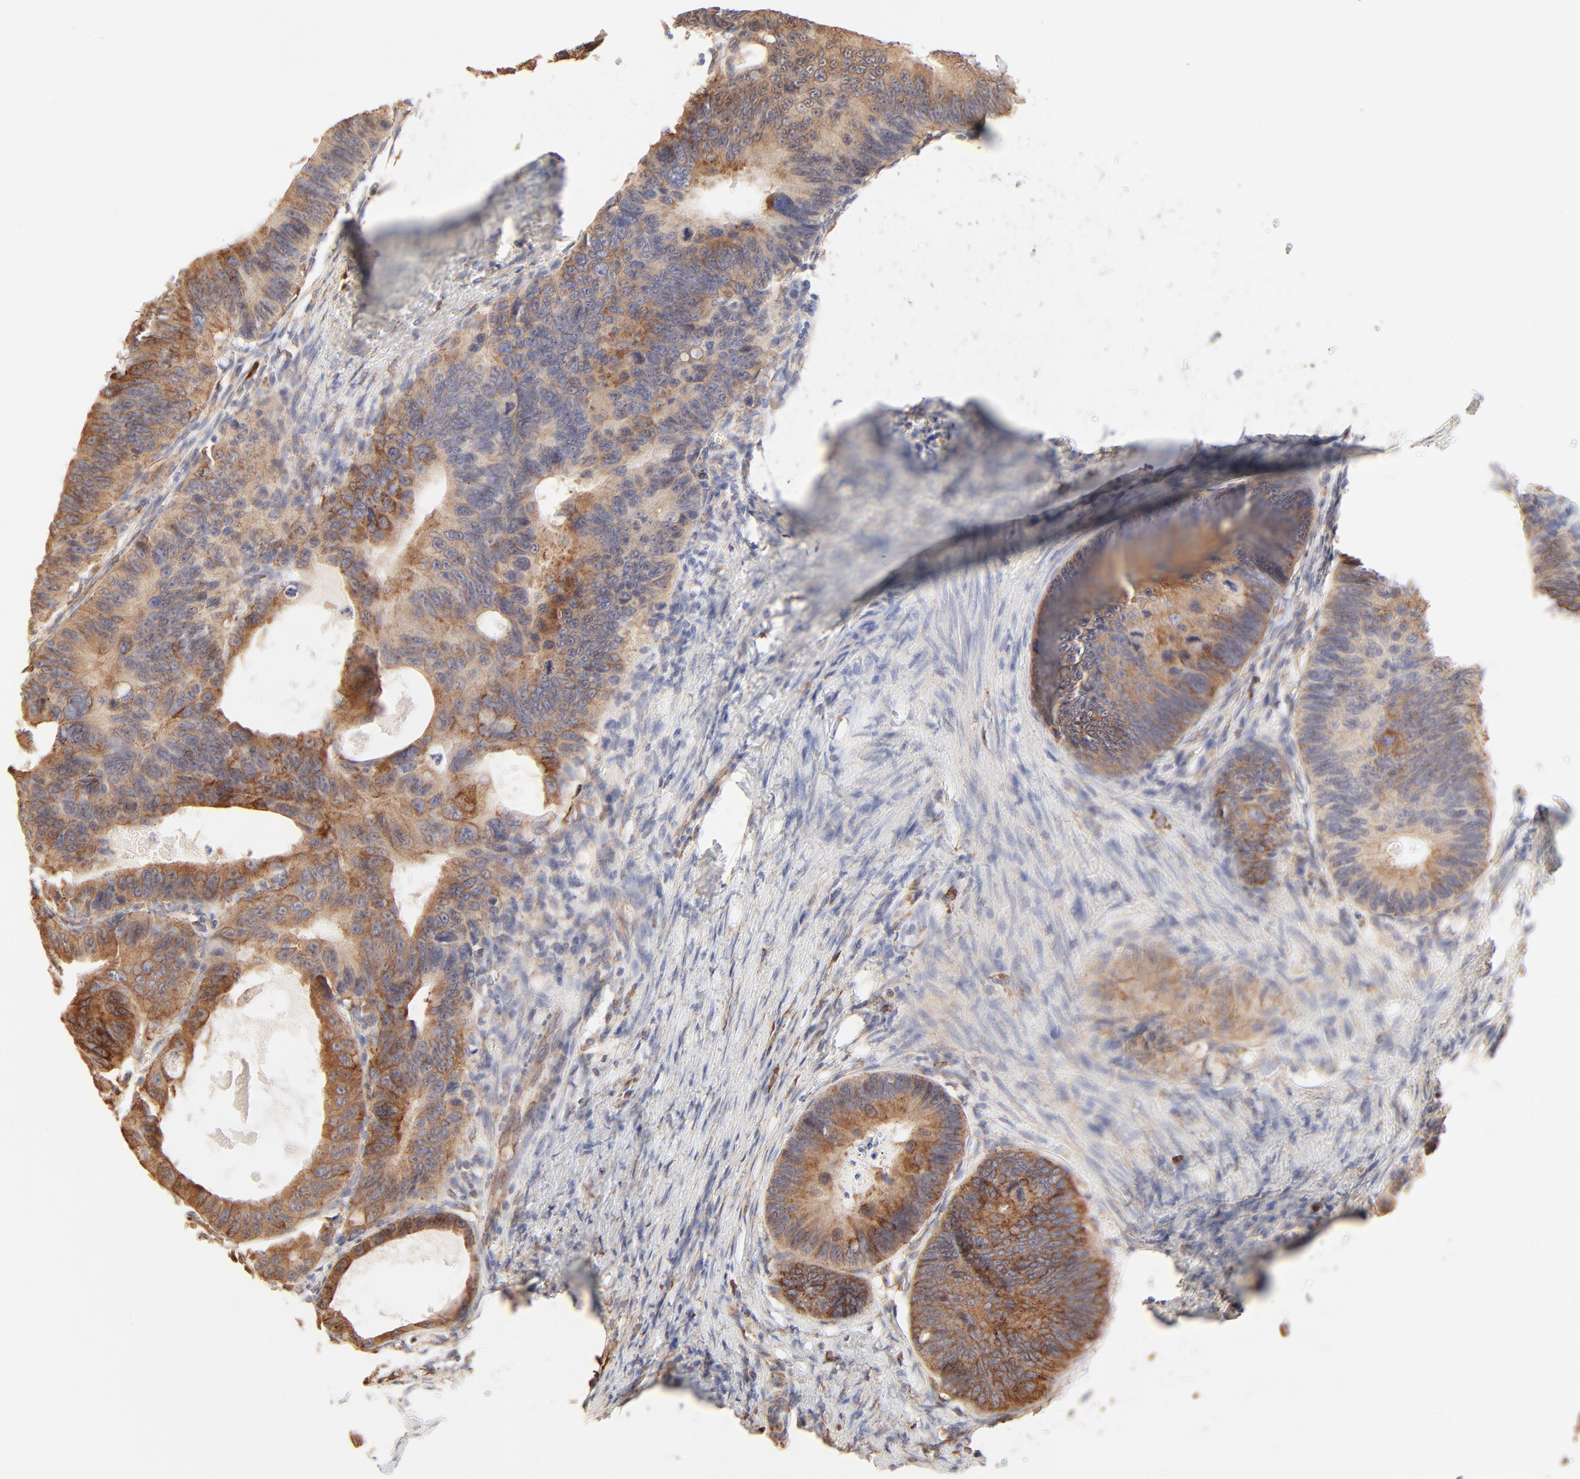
{"staining": {"intensity": "moderate", "quantity": ">75%", "location": "cytoplasmic/membranous"}, "tissue": "colorectal cancer", "cell_type": "Tumor cells", "image_type": "cancer", "snomed": [{"axis": "morphology", "description": "Adenocarcinoma, NOS"}, {"axis": "topography", "description": "Colon"}], "caption": "IHC of adenocarcinoma (colorectal) demonstrates medium levels of moderate cytoplasmic/membranous positivity in about >75% of tumor cells. (DAB IHC with brightfield microscopy, high magnification).", "gene": "RPS20", "patient": {"sex": "female", "age": 55}}